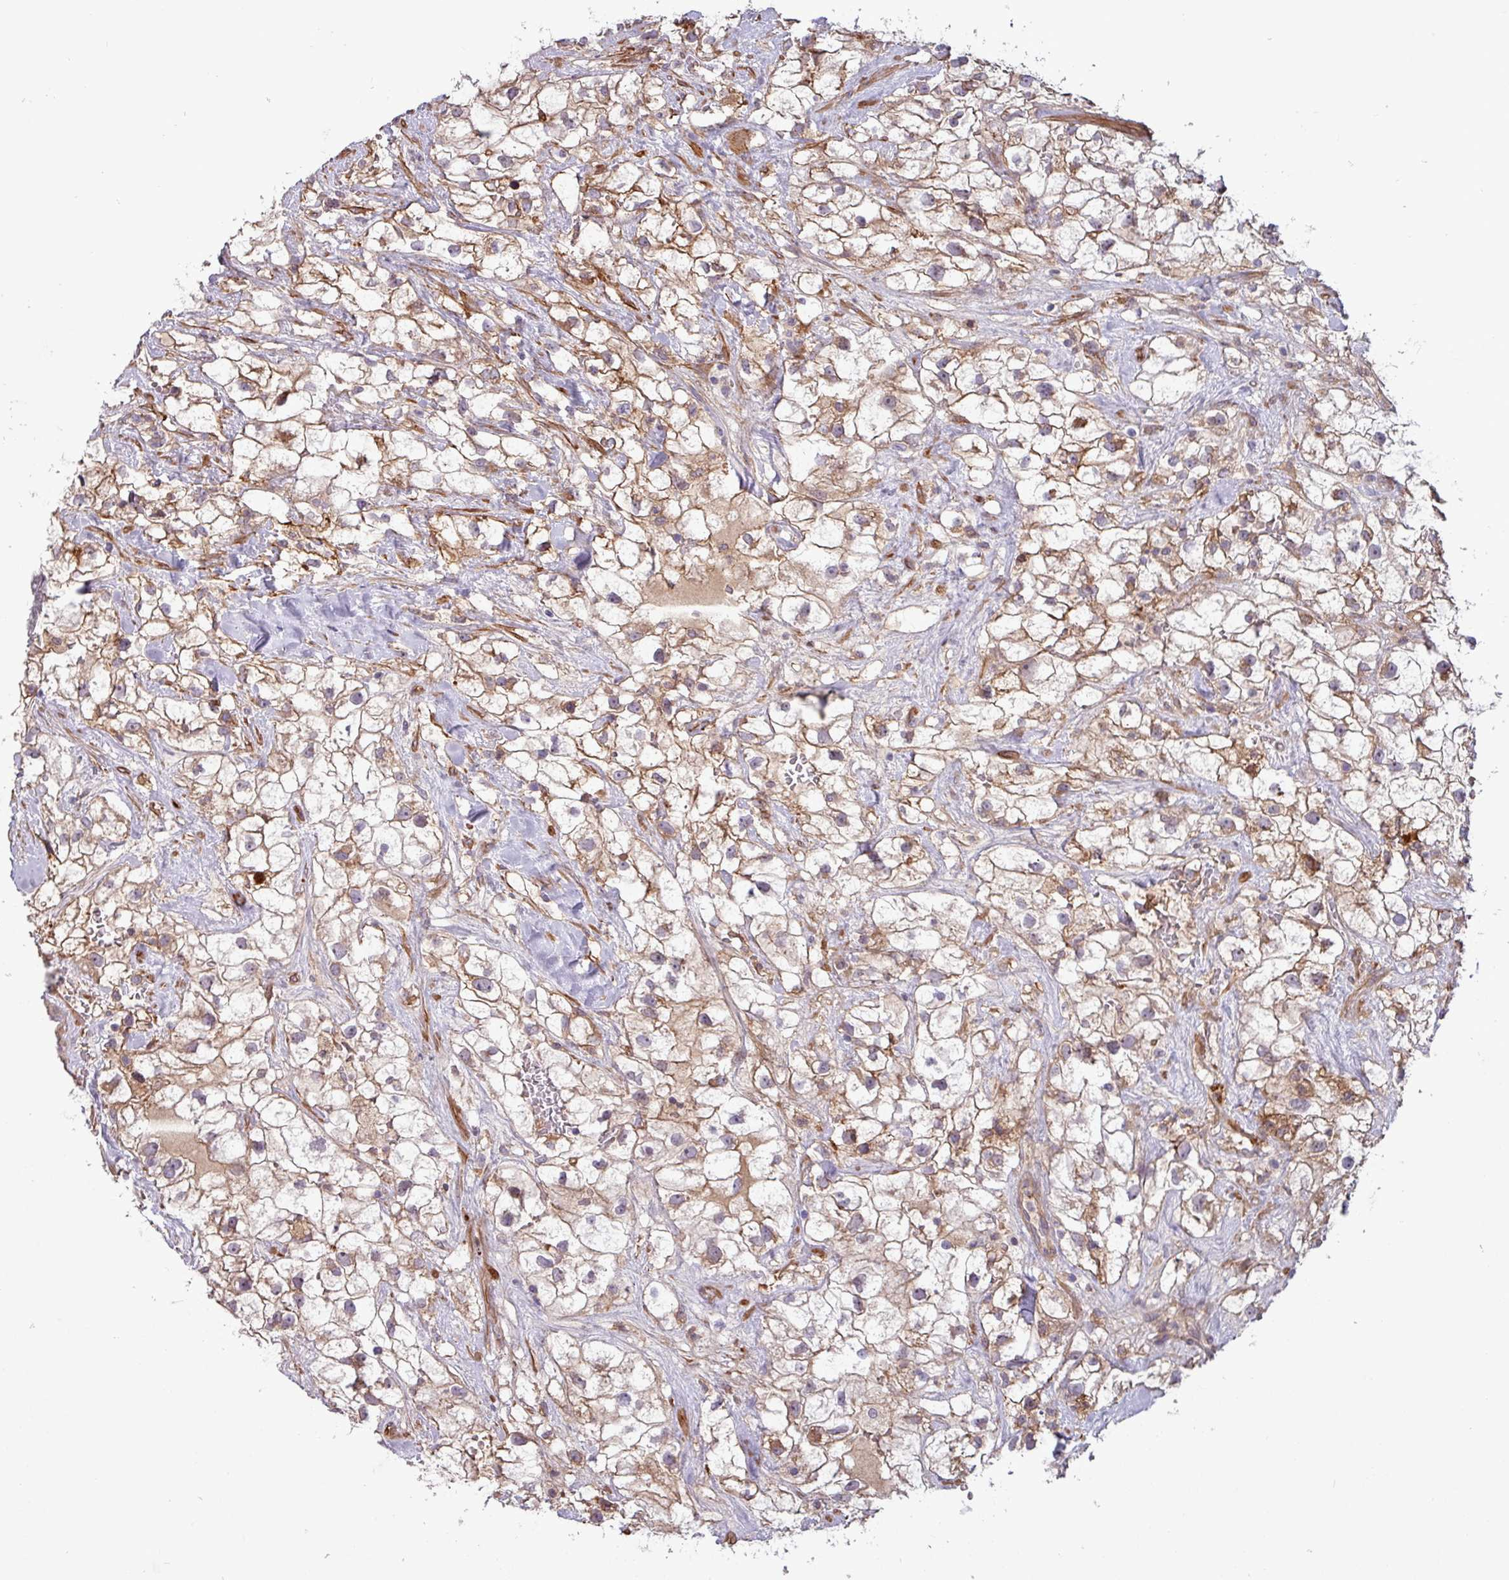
{"staining": {"intensity": "moderate", "quantity": "25%-75%", "location": "cytoplasmic/membranous"}, "tissue": "renal cancer", "cell_type": "Tumor cells", "image_type": "cancer", "snomed": [{"axis": "morphology", "description": "Adenocarcinoma, NOS"}, {"axis": "topography", "description": "Kidney"}], "caption": "The immunohistochemical stain shows moderate cytoplasmic/membranous staining in tumor cells of adenocarcinoma (renal) tissue.", "gene": "PCED1A", "patient": {"sex": "male", "age": 59}}